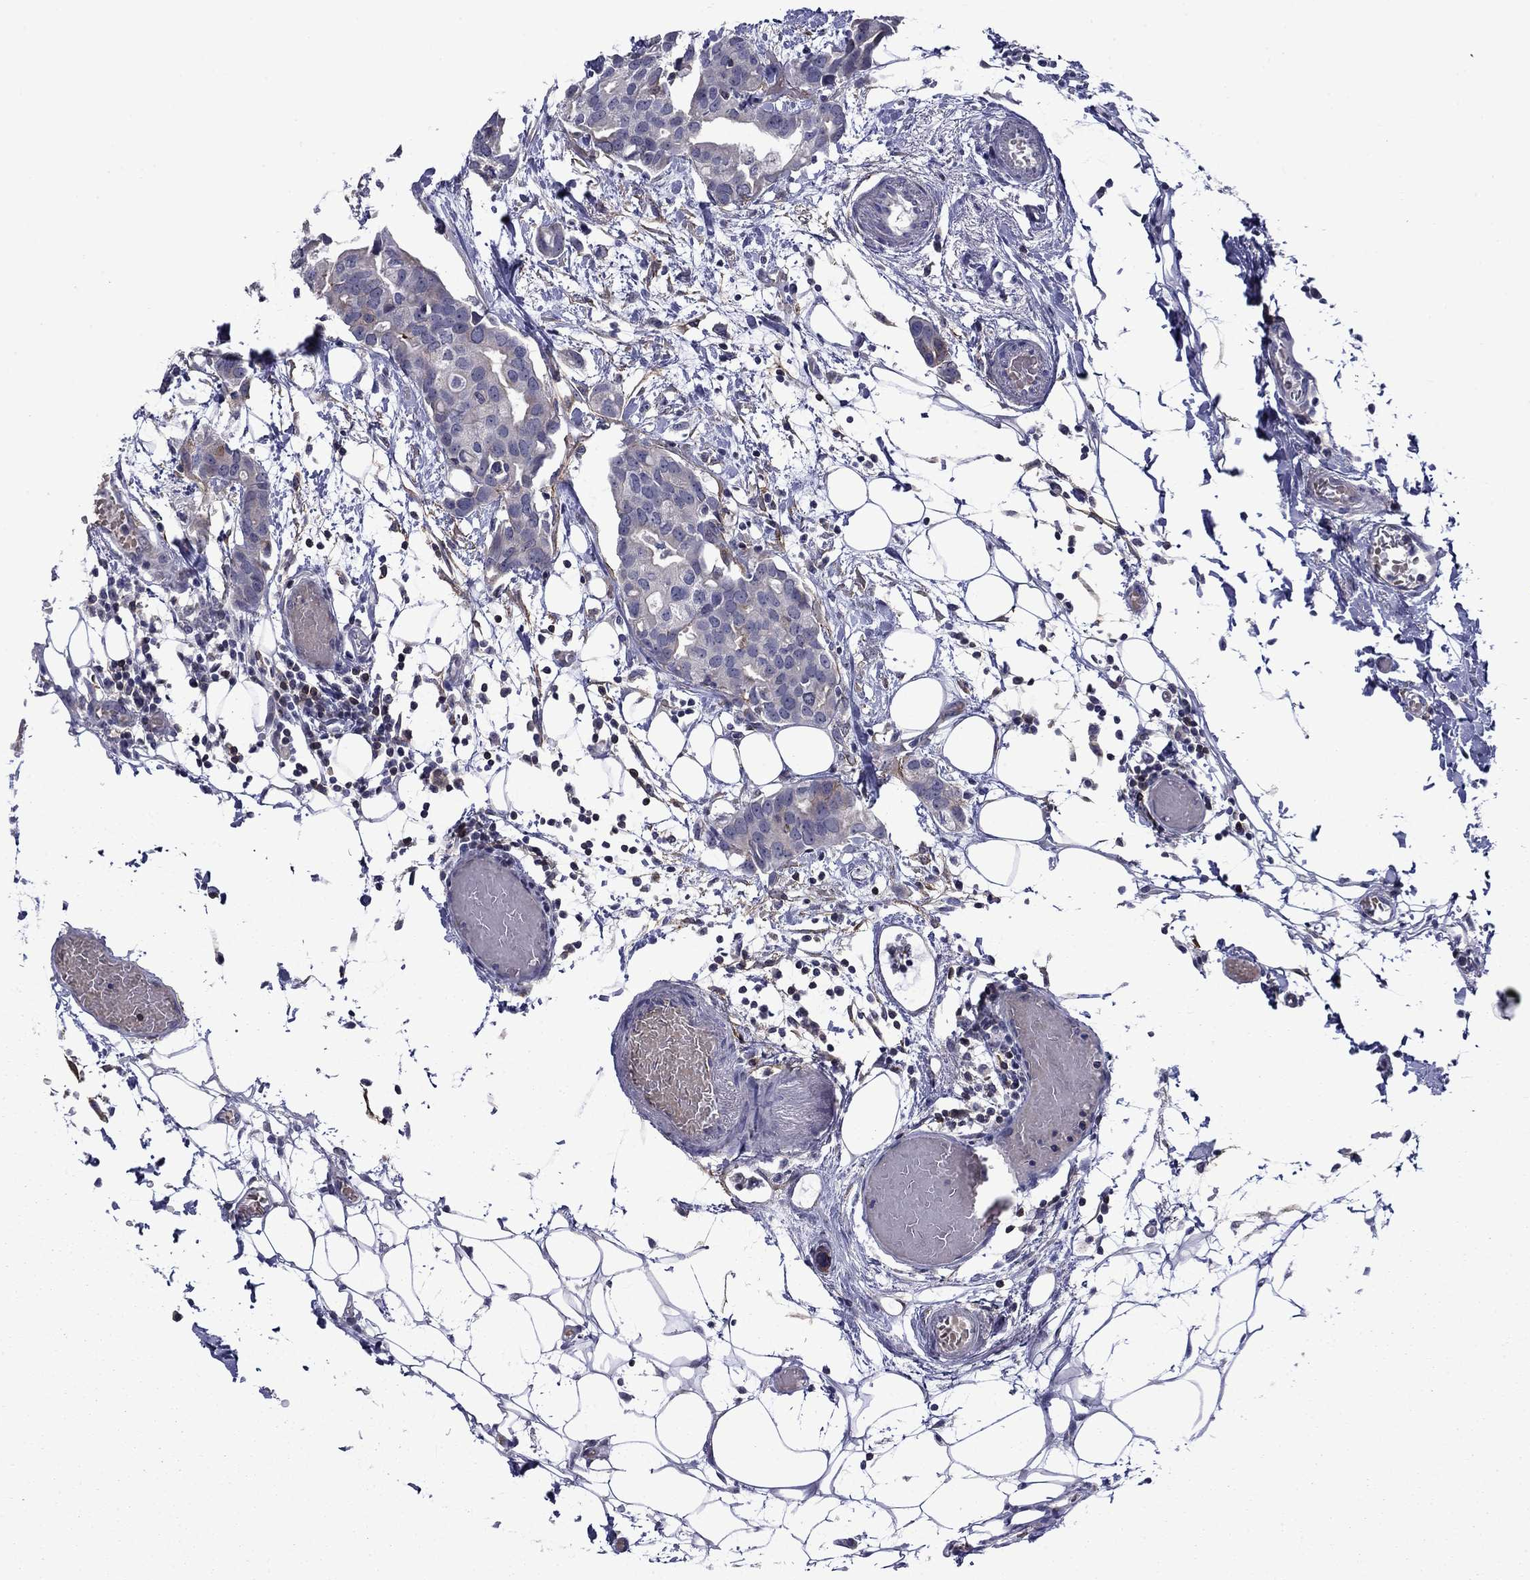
{"staining": {"intensity": "weak", "quantity": "<25%", "location": "cytoplasmic/membranous"}, "tissue": "breast cancer", "cell_type": "Tumor cells", "image_type": "cancer", "snomed": [{"axis": "morphology", "description": "Duct carcinoma"}, {"axis": "topography", "description": "Breast"}], "caption": "High magnification brightfield microscopy of infiltrating ductal carcinoma (breast) stained with DAB (brown) and counterstained with hematoxylin (blue): tumor cells show no significant positivity. (DAB (3,3'-diaminobenzidine) immunohistochemistry visualized using brightfield microscopy, high magnification).", "gene": "LMO7", "patient": {"sex": "female", "age": 83}}